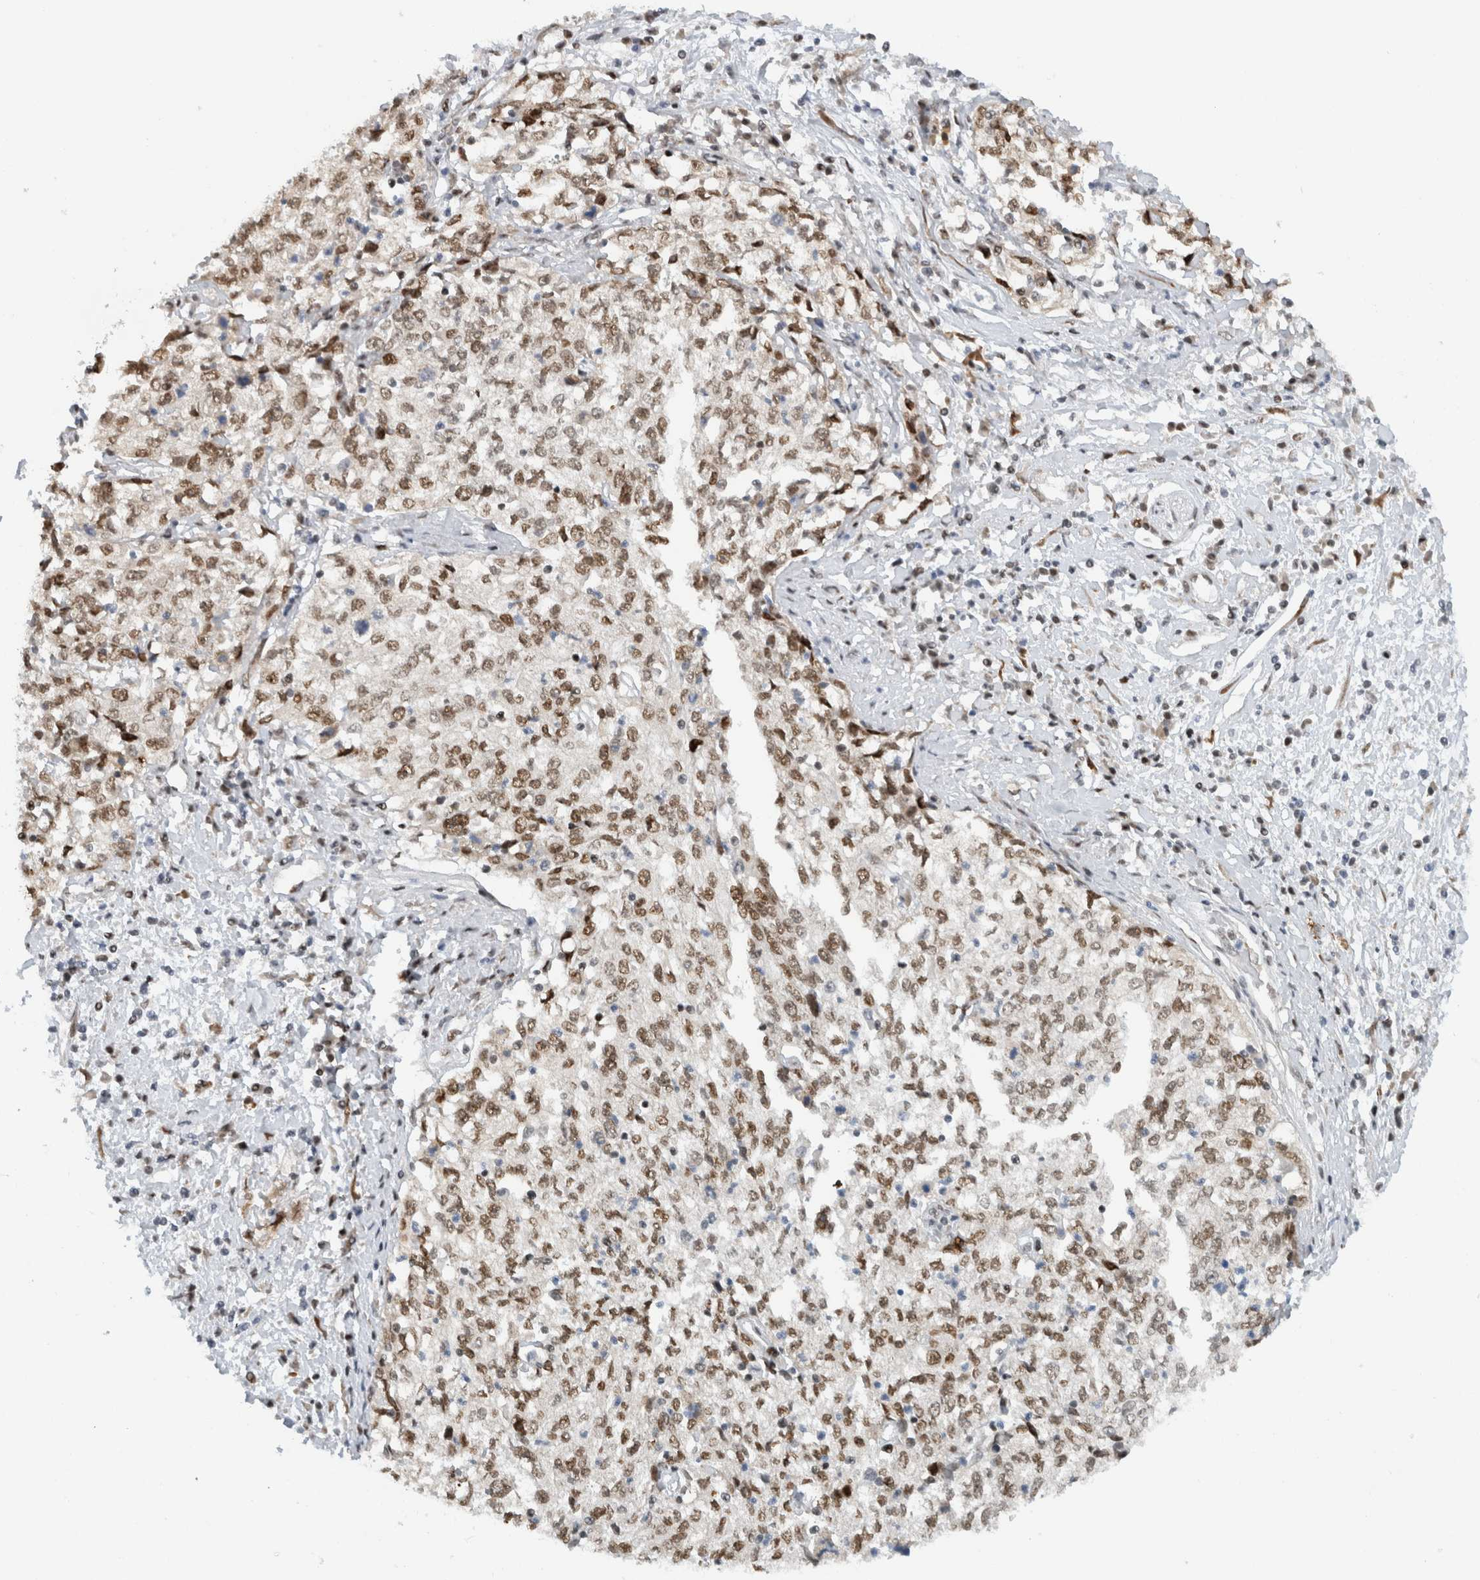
{"staining": {"intensity": "moderate", "quantity": ">75%", "location": "nuclear"}, "tissue": "cervical cancer", "cell_type": "Tumor cells", "image_type": "cancer", "snomed": [{"axis": "morphology", "description": "Squamous cell carcinoma, NOS"}, {"axis": "topography", "description": "Cervix"}], "caption": "Immunohistochemistry (IHC) of cervical cancer displays medium levels of moderate nuclear positivity in approximately >75% of tumor cells.", "gene": "HNRNPR", "patient": {"sex": "female", "age": 57}}